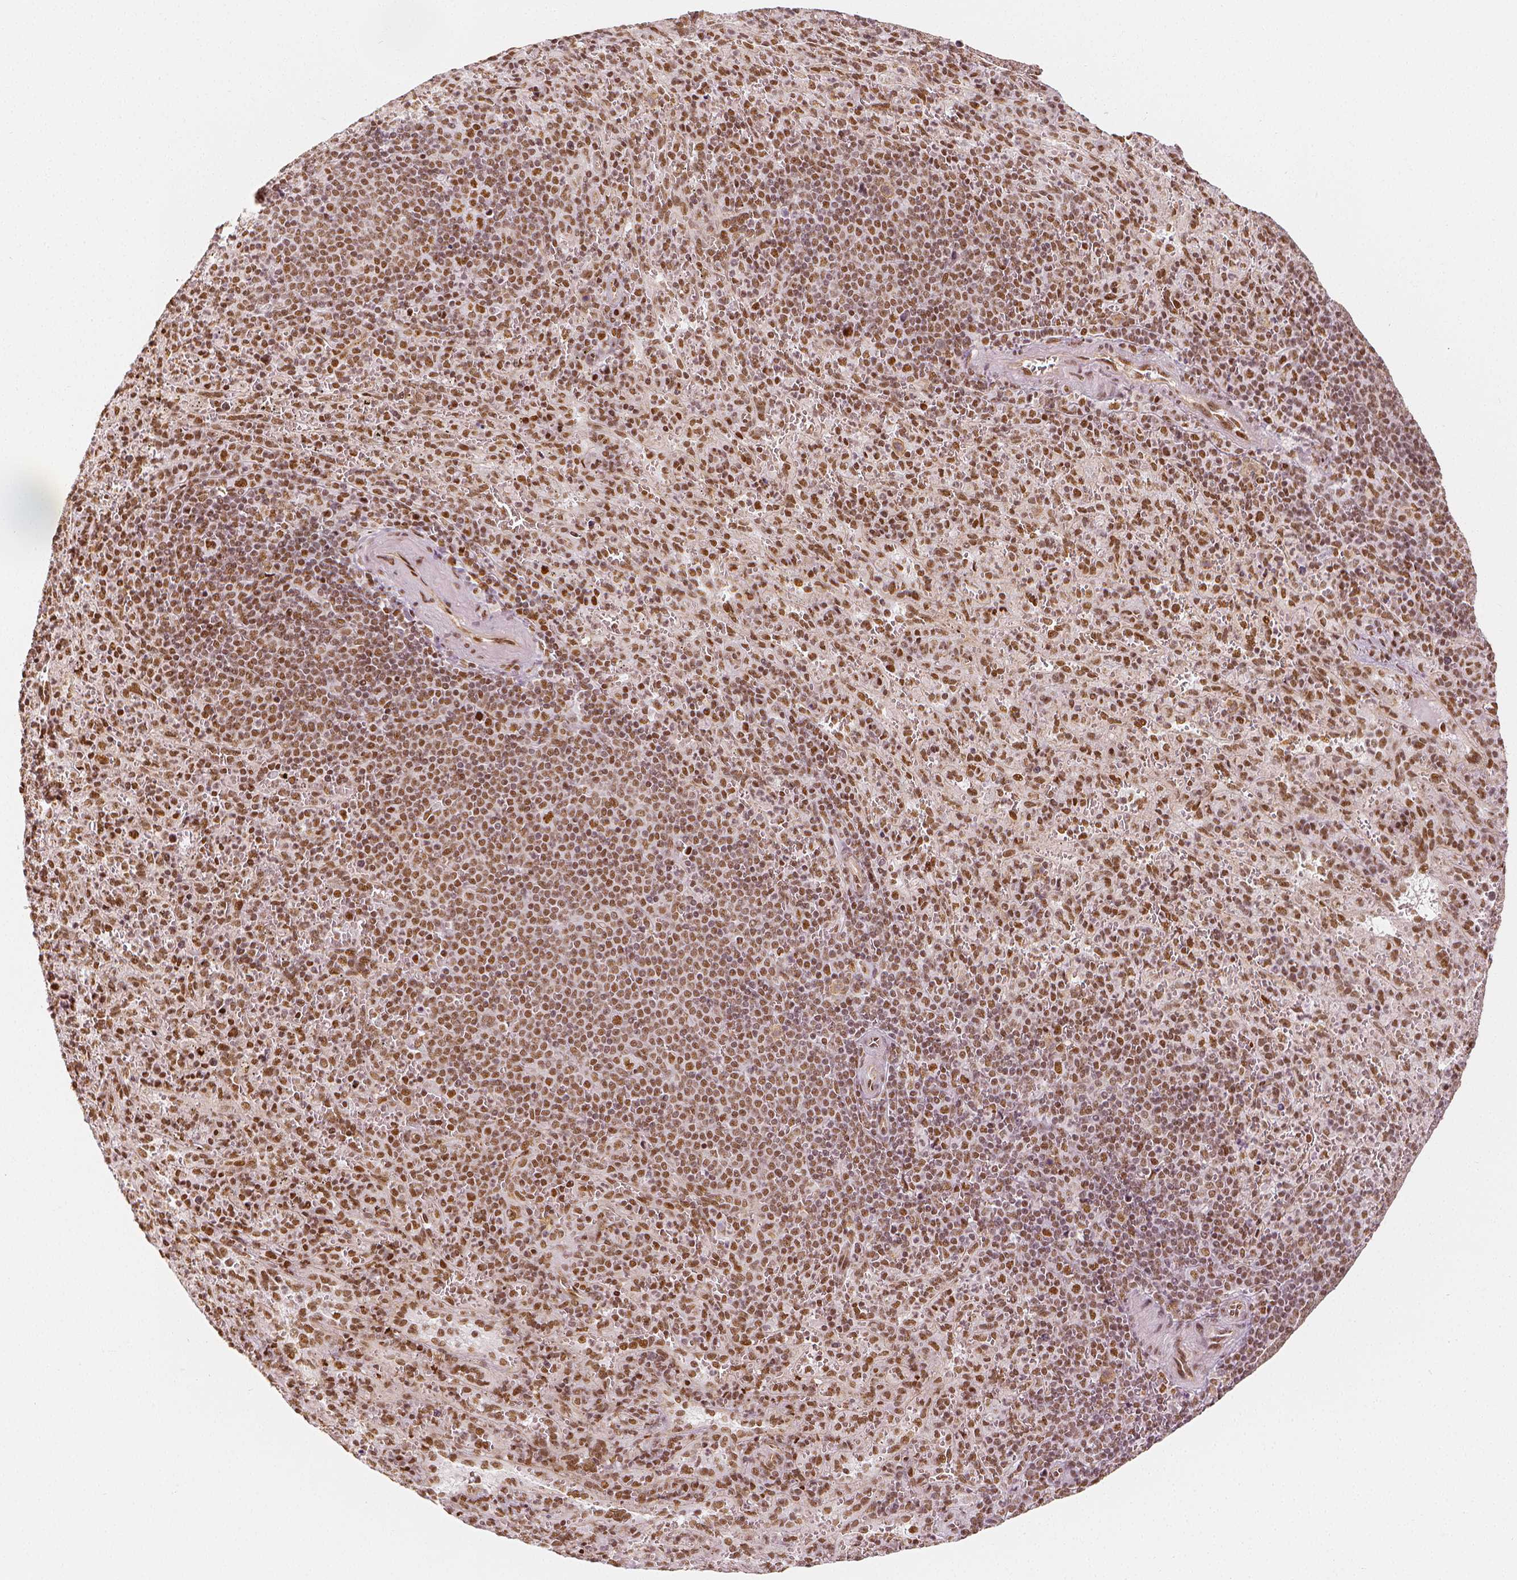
{"staining": {"intensity": "moderate", "quantity": ">75%", "location": "nuclear"}, "tissue": "spleen", "cell_type": "Cells in red pulp", "image_type": "normal", "snomed": [{"axis": "morphology", "description": "Normal tissue, NOS"}, {"axis": "topography", "description": "Spleen"}], "caption": "Immunohistochemical staining of unremarkable spleen reveals medium levels of moderate nuclear positivity in approximately >75% of cells in red pulp.", "gene": "KDM5B", "patient": {"sex": "male", "age": 57}}